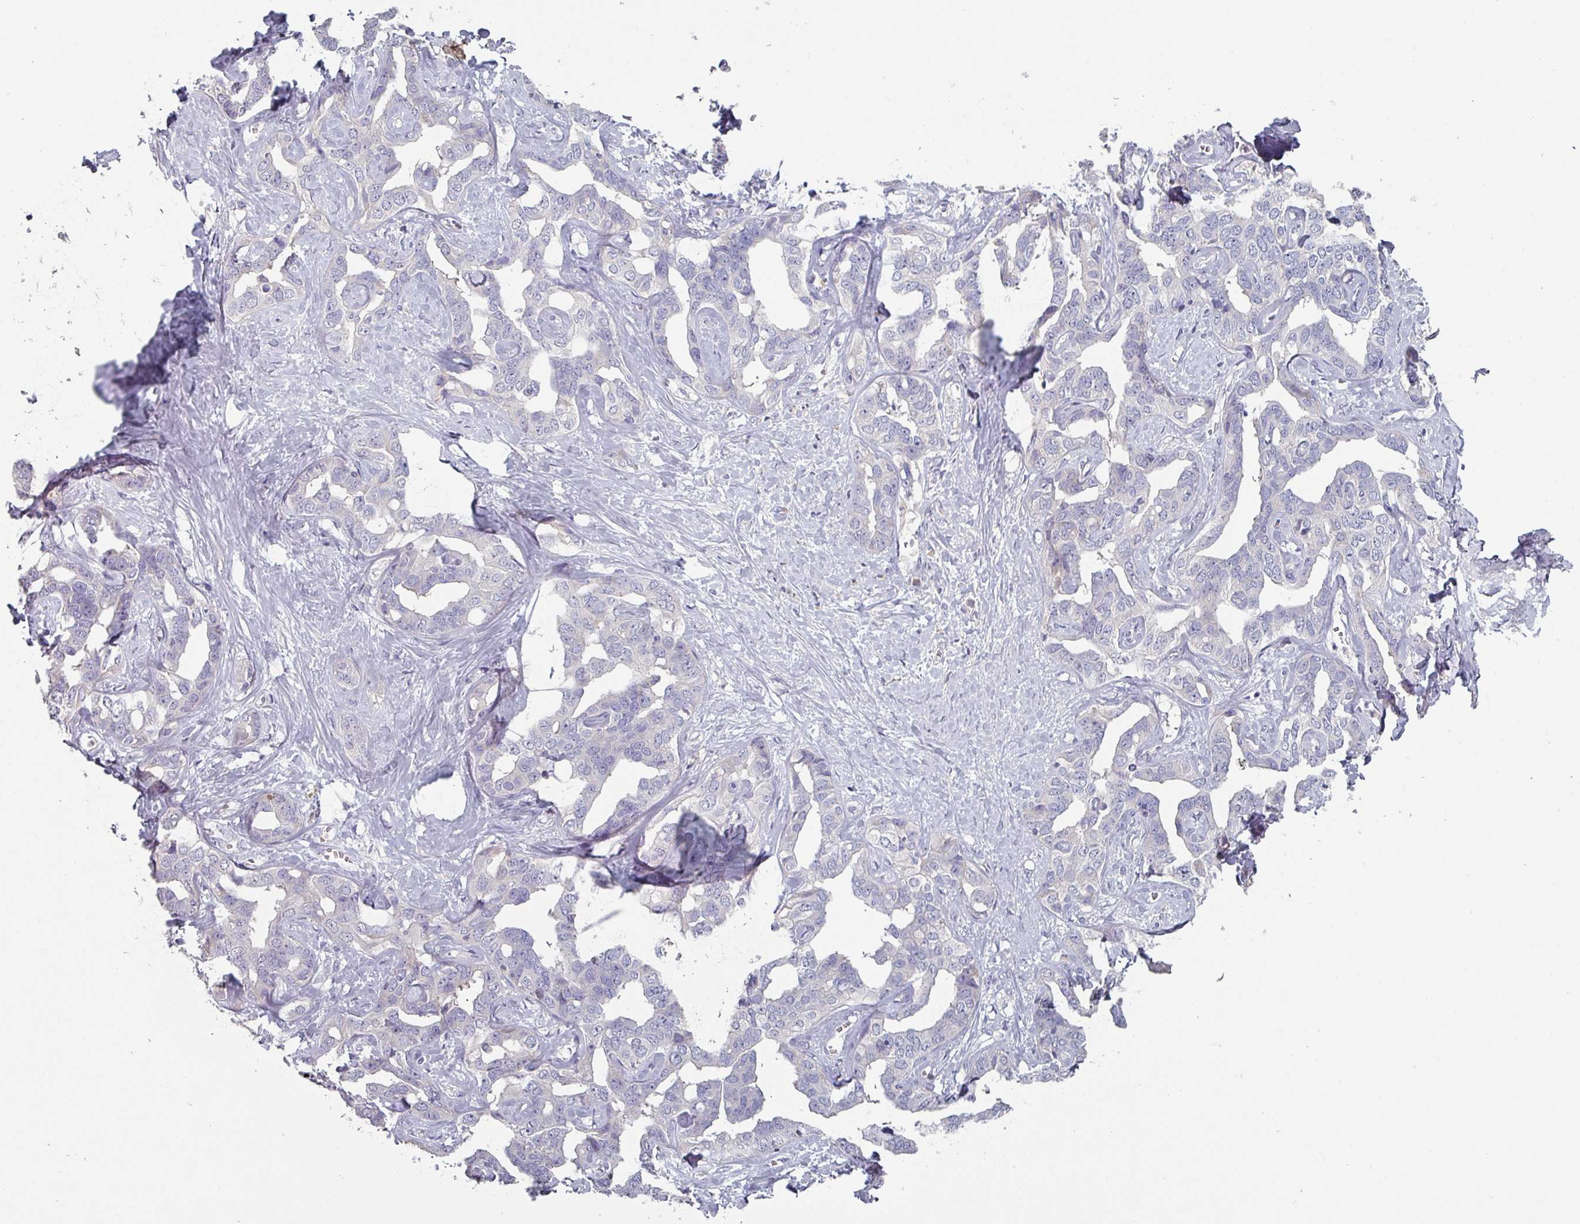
{"staining": {"intensity": "negative", "quantity": "none", "location": "none"}, "tissue": "liver cancer", "cell_type": "Tumor cells", "image_type": "cancer", "snomed": [{"axis": "morphology", "description": "Cholangiocarcinoma"}, {"axis": "topography", "description": "Liver"}], "caption": "Liver cancer (cholangiocarcinoma) was stained to show a protein in brown. There is no significant staining in tumor cells.", "gene": "PRAMEF8", "patient": {"sex": "male", "age": 59}}